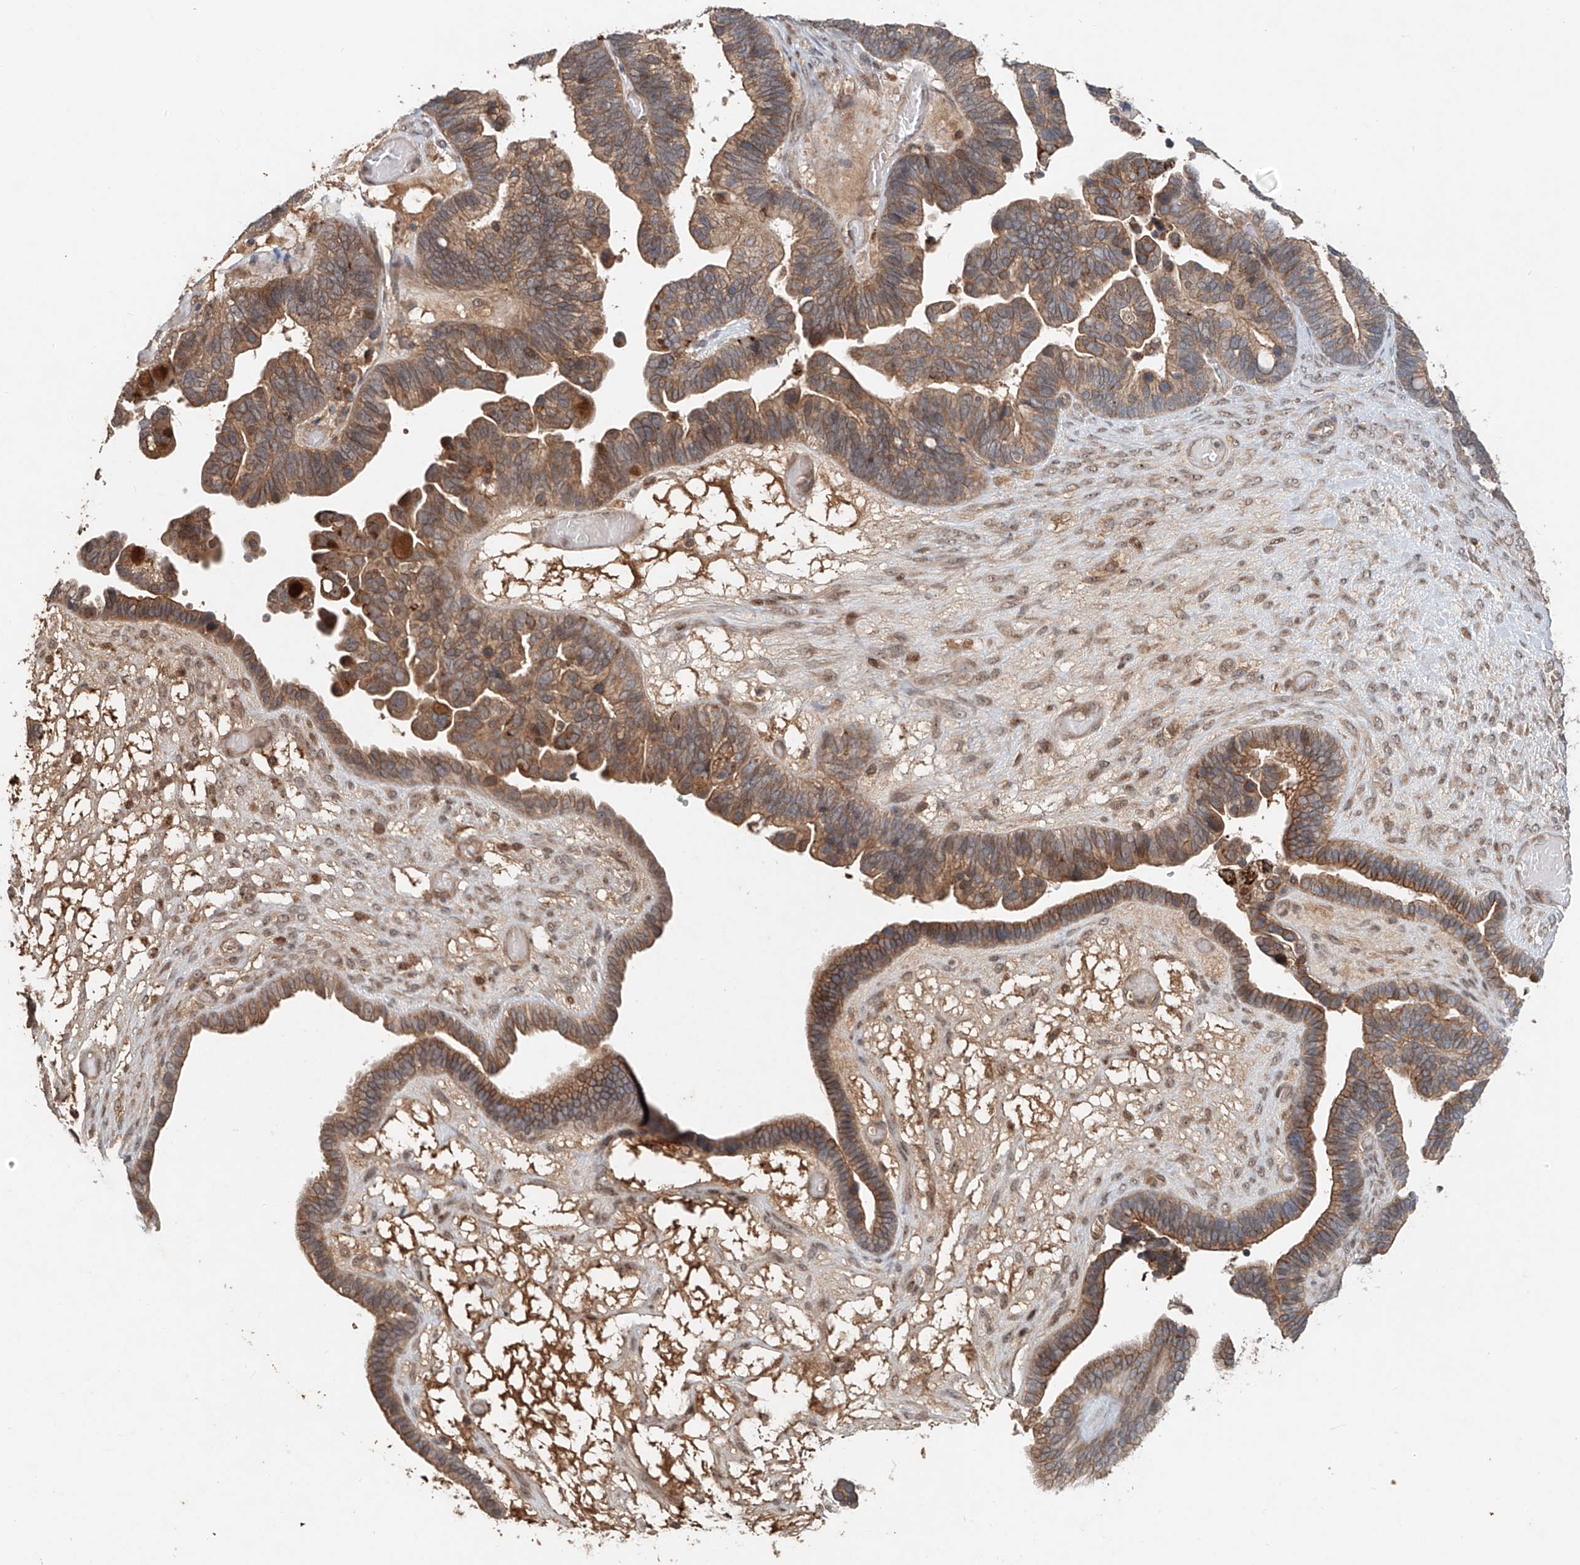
{"staining": {"intensity": "moderate", "quantity": ">75%", "location": "cytoplasmic/membranous"}, "tissue": "ovarian cancer", "cell_type": "Tumor cells", "image_type": "cancer", "snomed": [{"axis": "morphology", "description": "Cystadenocarcinoma, serous, NOS"}, {"axis": "topography", "description": "Ovary"}], "caption": "The image shows staining of ovarian serous cystadenocarcinoma, revealing moderate cytoplasmic/membranous protein positivity (brown color) within tumor cells.", "gene": "IER5", "patient": {"sex": "female", "age": 56}}